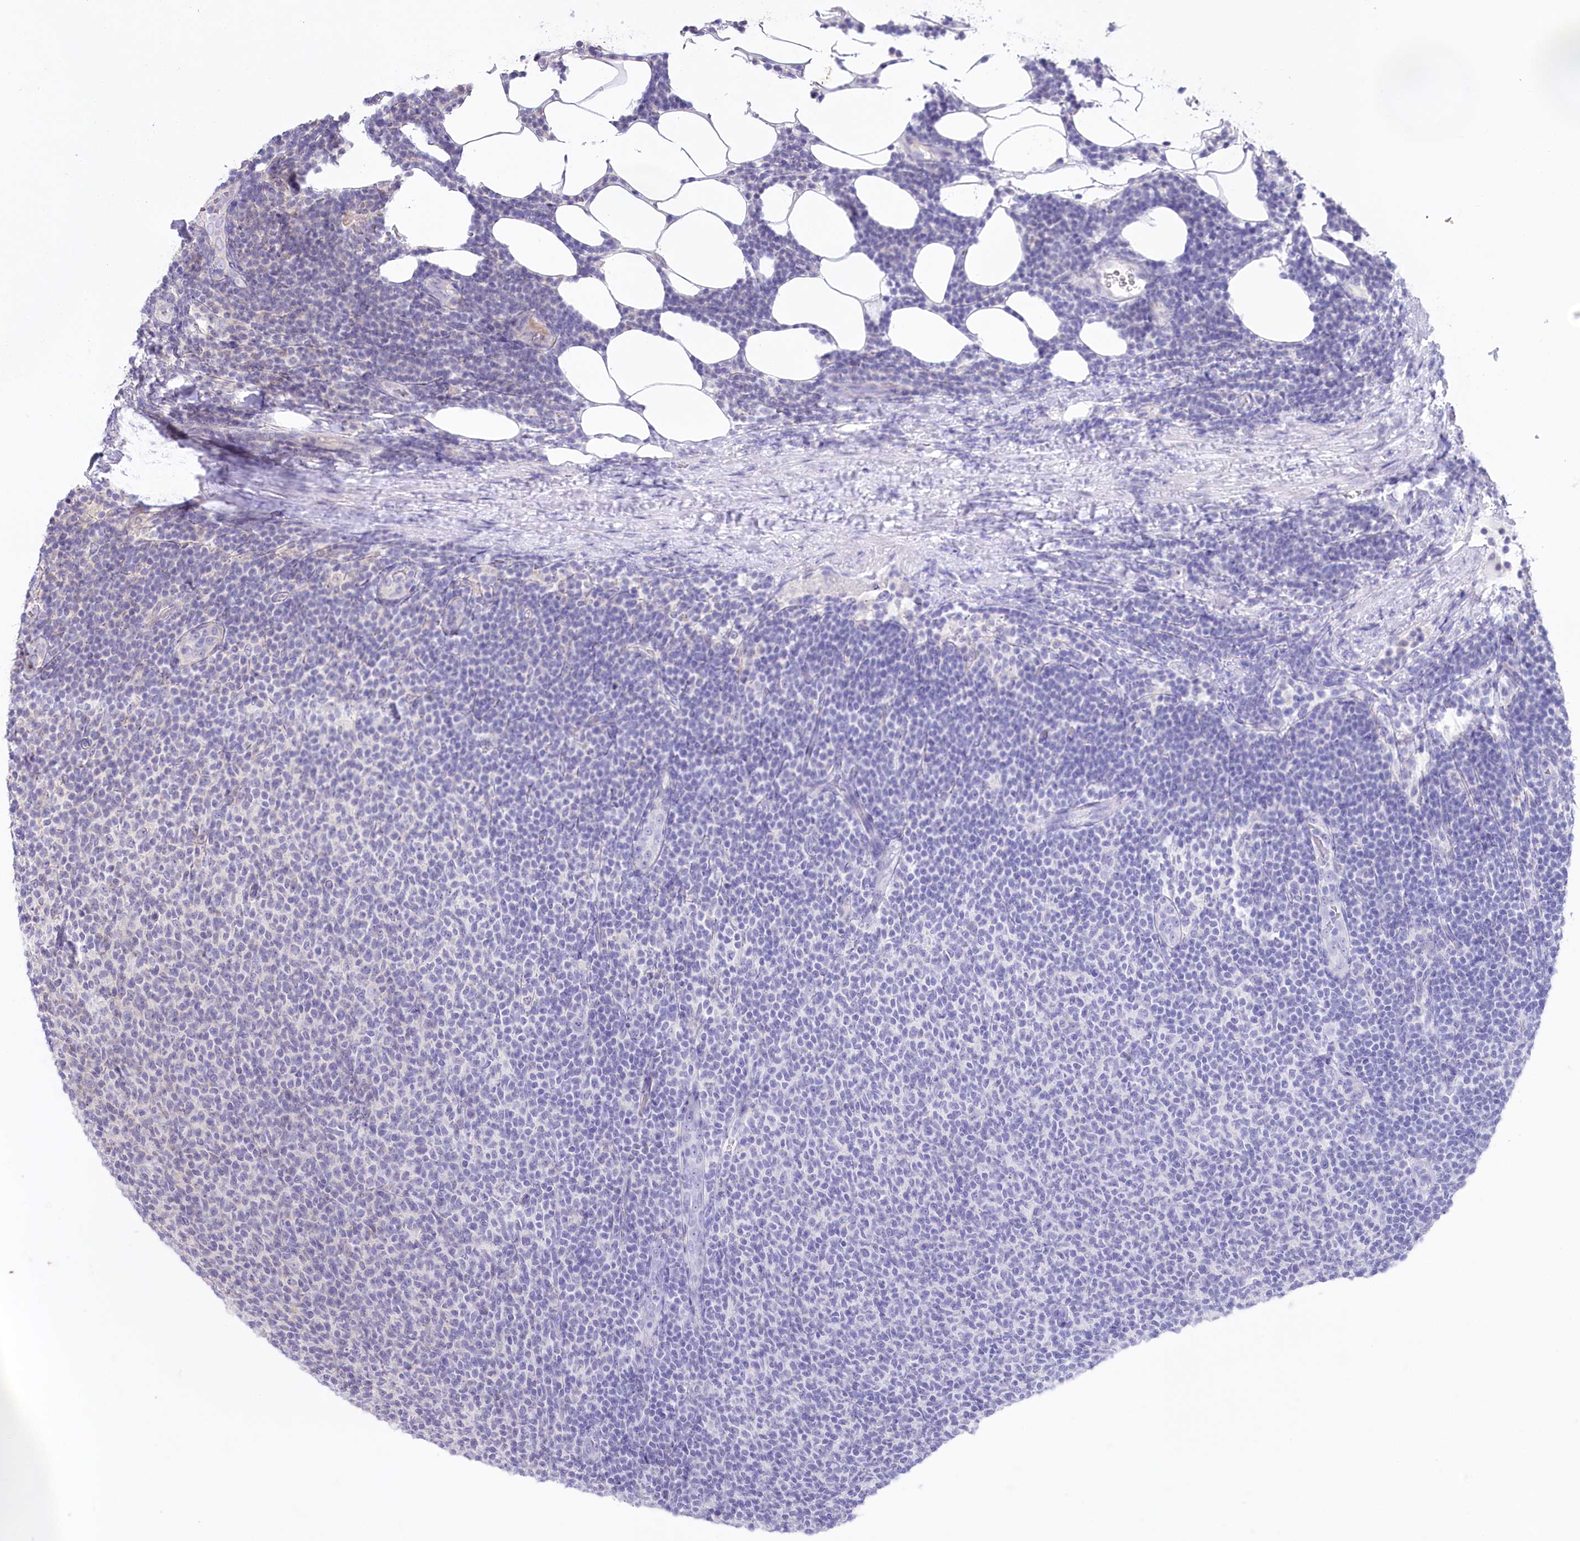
{"staining": {"intensity": "negative", "quantity": "none", "location": "none"}, "tissue": "lymphoma", "cell_type": "Tumor cells", "image_type": "cancer", "snomed": [{"axis": "morphology", "description": "Malignant lymphoma, non-Hodgkin's type, Low grade"}, {"axis": "topography", "description": "Lymph node"}], "caption": "Immunohistochemistry histopathology image of neoplastic tissue: human lymphoma stained with DAB exhibits no significant protein staining in tumor cells.", "gene": "SLC6A11", "patient": {"sex": "male", "age": 66}}